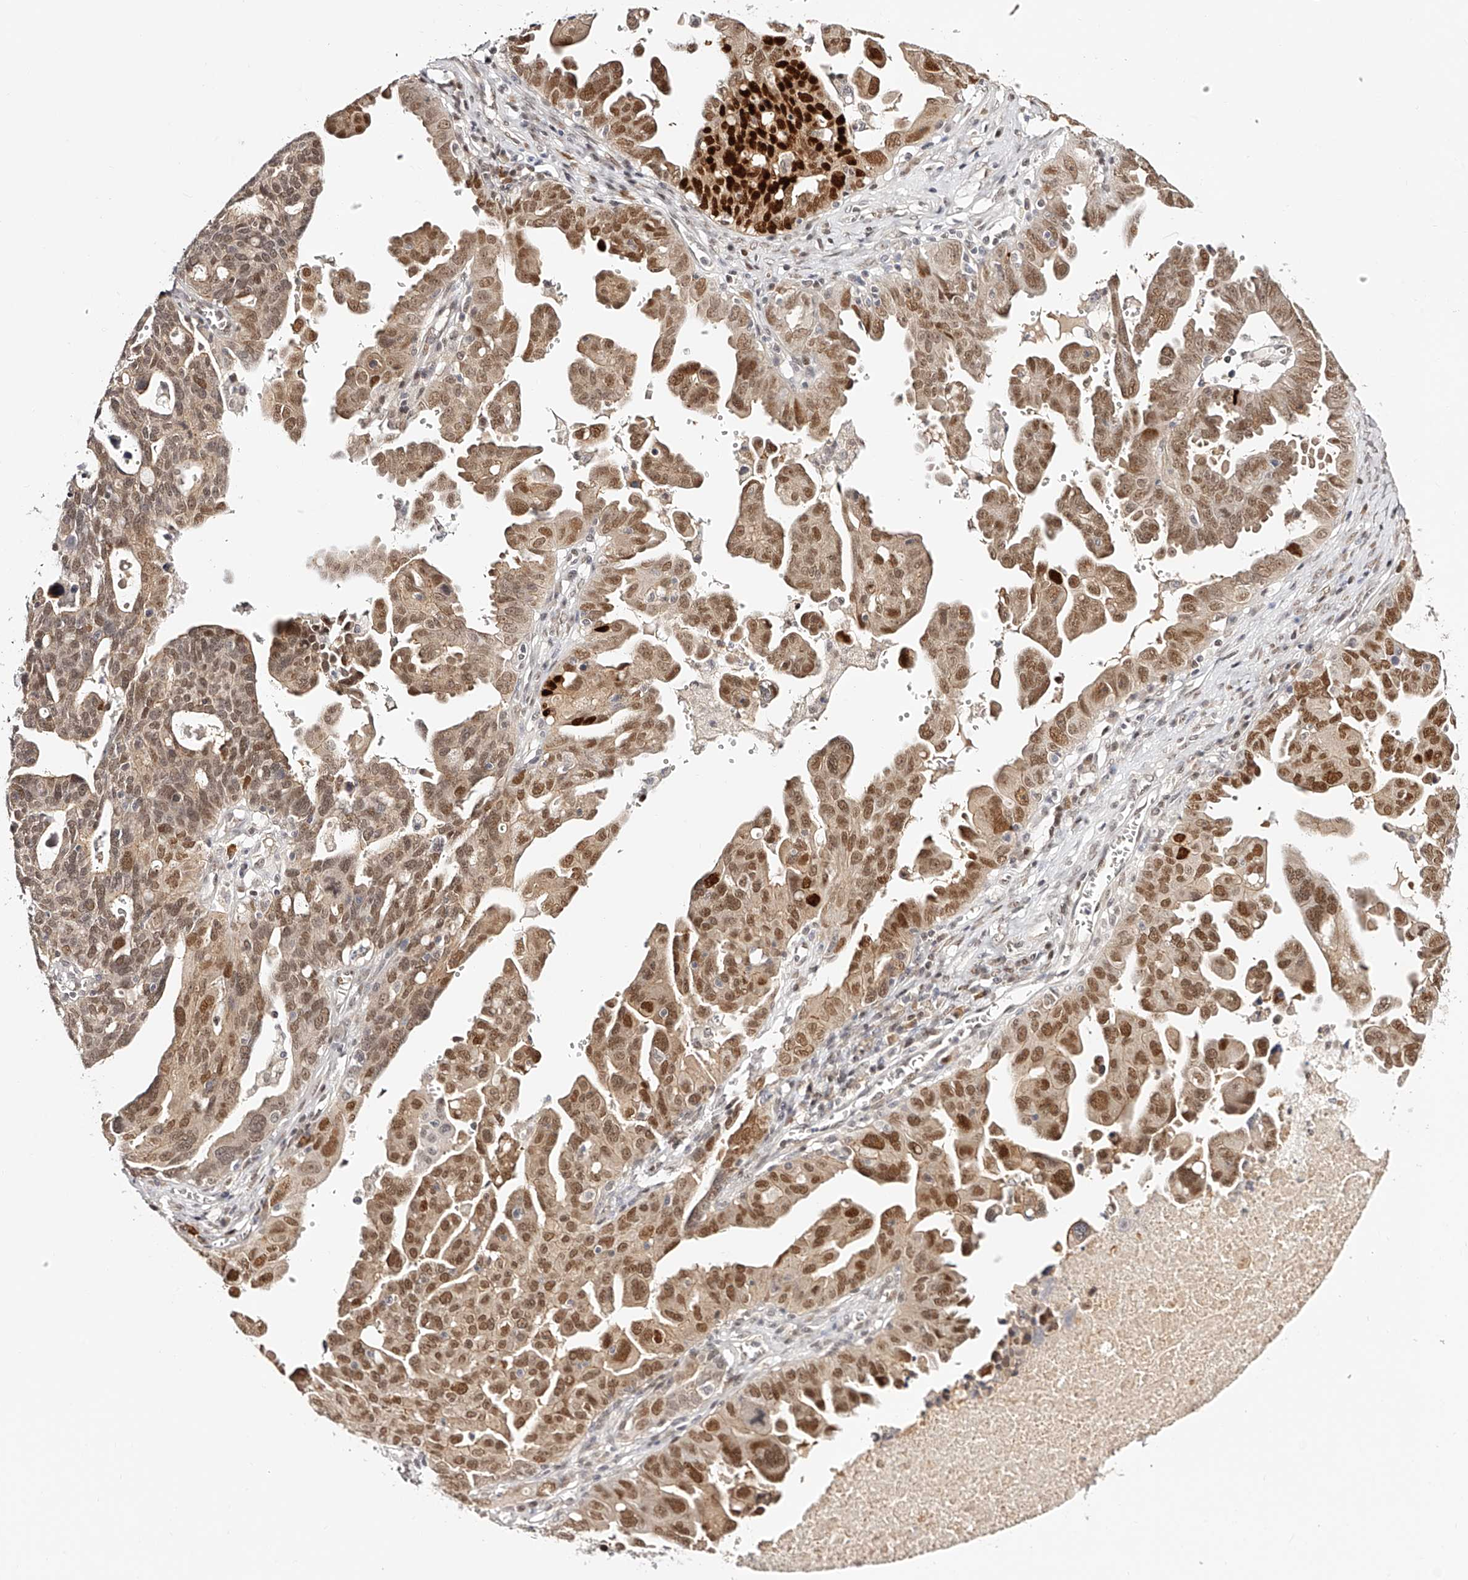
{"staining": {"intensity": "moderate", "quantity": ">75%", "location": "cytoplasmic/membranous,nuclear"}, "tissue": "ovarian cancer", "cell_type": "Tumor cells", "image_type": "cancer", "snomed": [{"axis": "morphology", "description": "Carcinoma, endometroid"}, {"axis": "topography", "description": "Ovary"}], "caption": "Ovarian cancer tissue reveals moderate cytoplasmic/membranous and nuclear staining in about >75% of tumor cells, visualized by immunohistochemistry.", "gene": "USF3", "patient": {"sex": "female", "age": 62}}